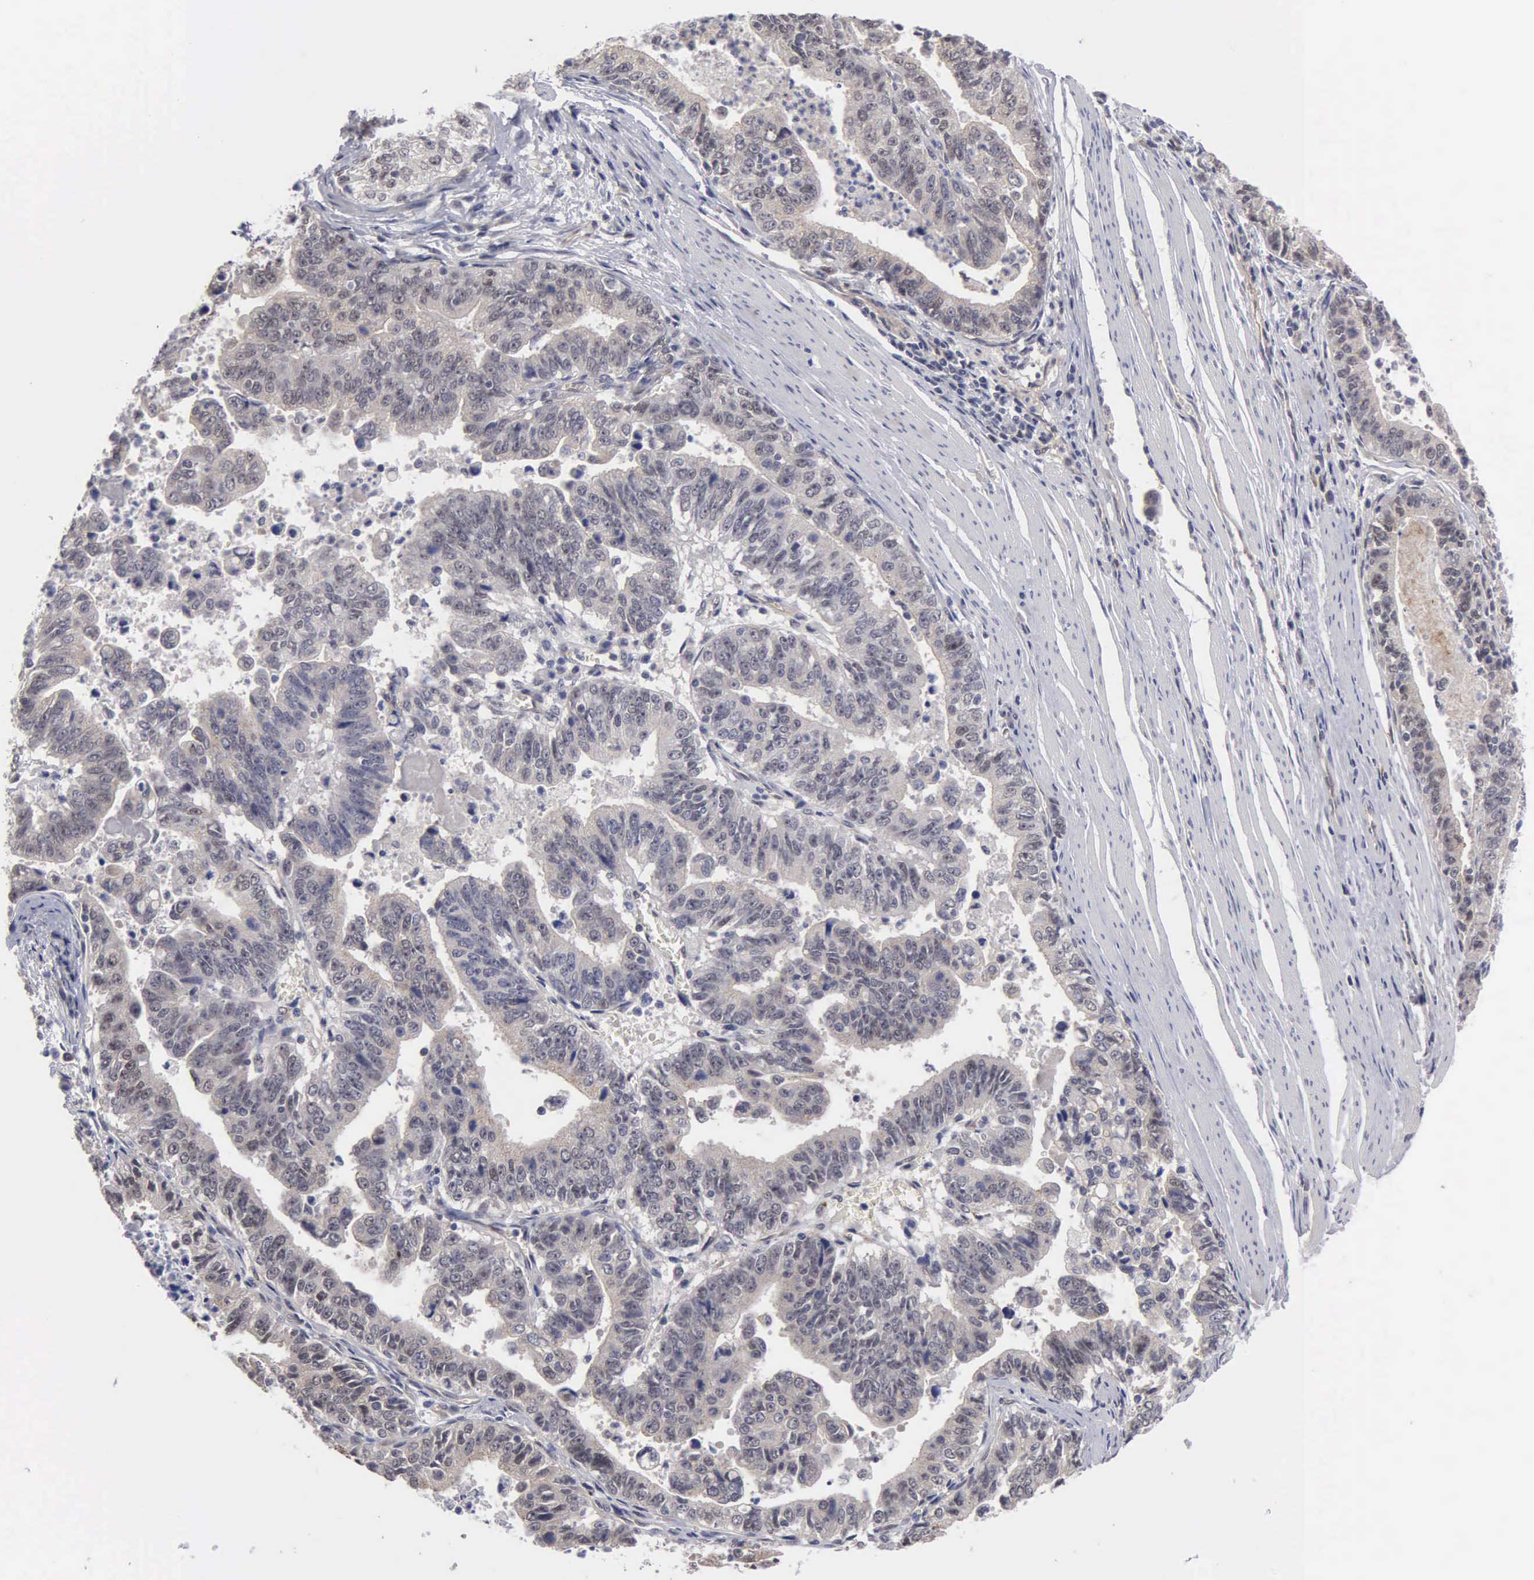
{"staining": {"intensity": "negative", "quantity": "none", "location": "none"}, "tissue": "stomach cancer", "cell_type": "Tumor cells", "image_type": "cancer", "snomed": [{"axis": "morphology", "description": "Adenocarcinoma, NOS"}, {"axis": "topography", "description": "Stomach, upper"}], "caption": "Immunohistochemistry (IHC) photomicrograph of neoplastic tissue: human stomach cancer (adenocarcinoma) stained with DAB exhibits no significant protein staining in tumor cells.", "gene": "ZBTB33", "patient": {"sex": "female", "age": 50}}